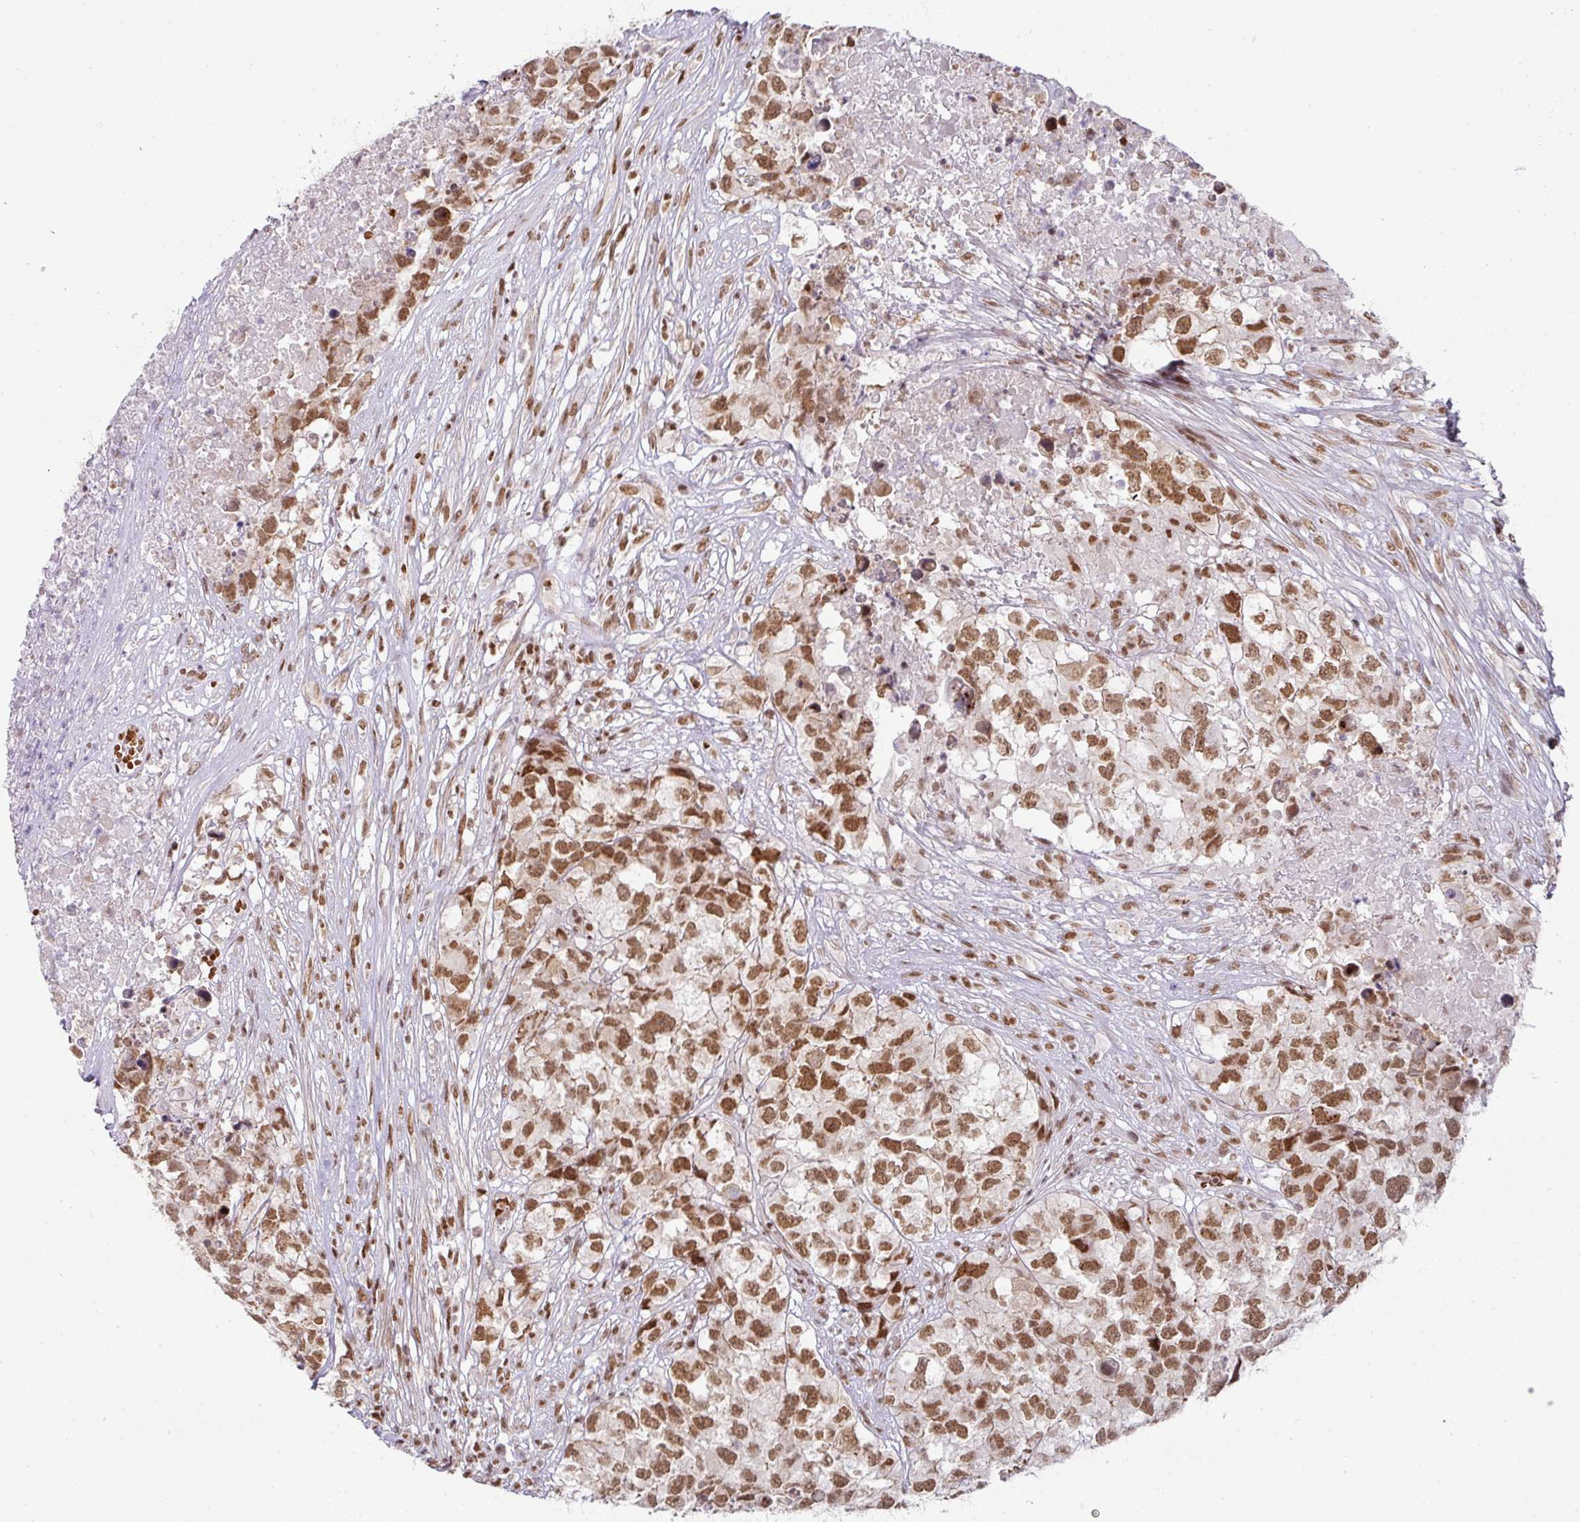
{"staining": {"intensity": "moderate", "quantity": ">75%", "location": "nuclear"}, "tissue": "testis cancer", "cell_type": "Tumor cells", "image_type": "cancer", "snomed": [{"axis": "morphology", "description": "Carcinoma, Embryonal, NOS"}, {"axis": "topography", "description": "Testis"}], "caption": "Protein staining reveals moderate nuclear positivity in about >75% of tumor cells in embryonal carcinoma (testis). Using DAB (brown) and hematoxylin (blue) stains, captured at high magnification using brightfield microscopy.", "gene": "NCOA5", "patient": {"sex": "male", "age": 83}}